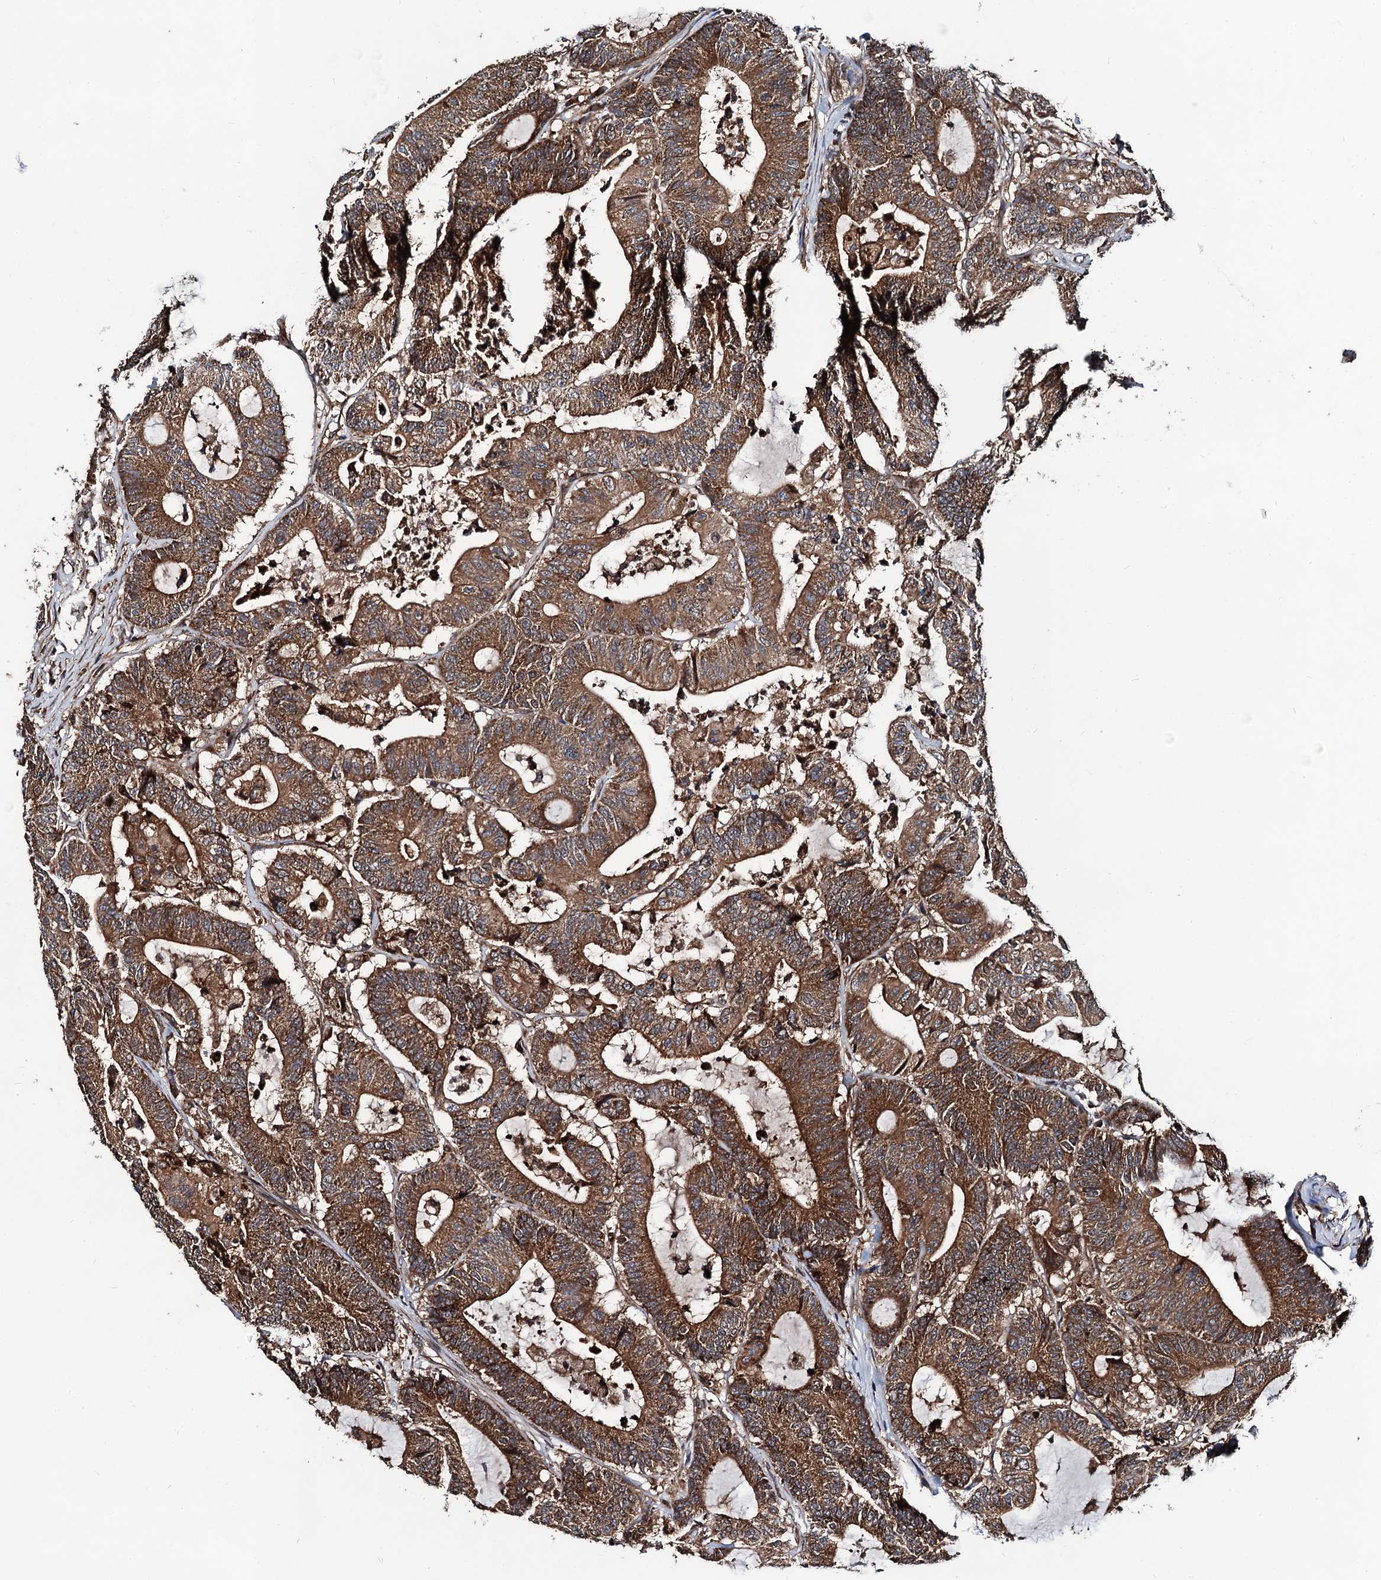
{"staining": {"intensity": "strong", "quantity": ">75%", "location": "cytoplasmic/membranous"}, "tissue": "colorectal cancer", "cell_type": "Tumor cells", "image_type": "cancer", "snomed": [{"axis": "morphology", "description": "Adenocarcinoma, NOS"}, {"axis": "topography", "description": "Colon"}], "caption": "A brown stain highlights strong cytoplasmic/membranous expression of a protein in human colorectal cancer (adenocarcinoma) tumor cells. (brown staining indicates protein expression, while blue staining denotes nuclei).", "gene": "NEK1", "patient": {"sex": "female", "age": 84}}